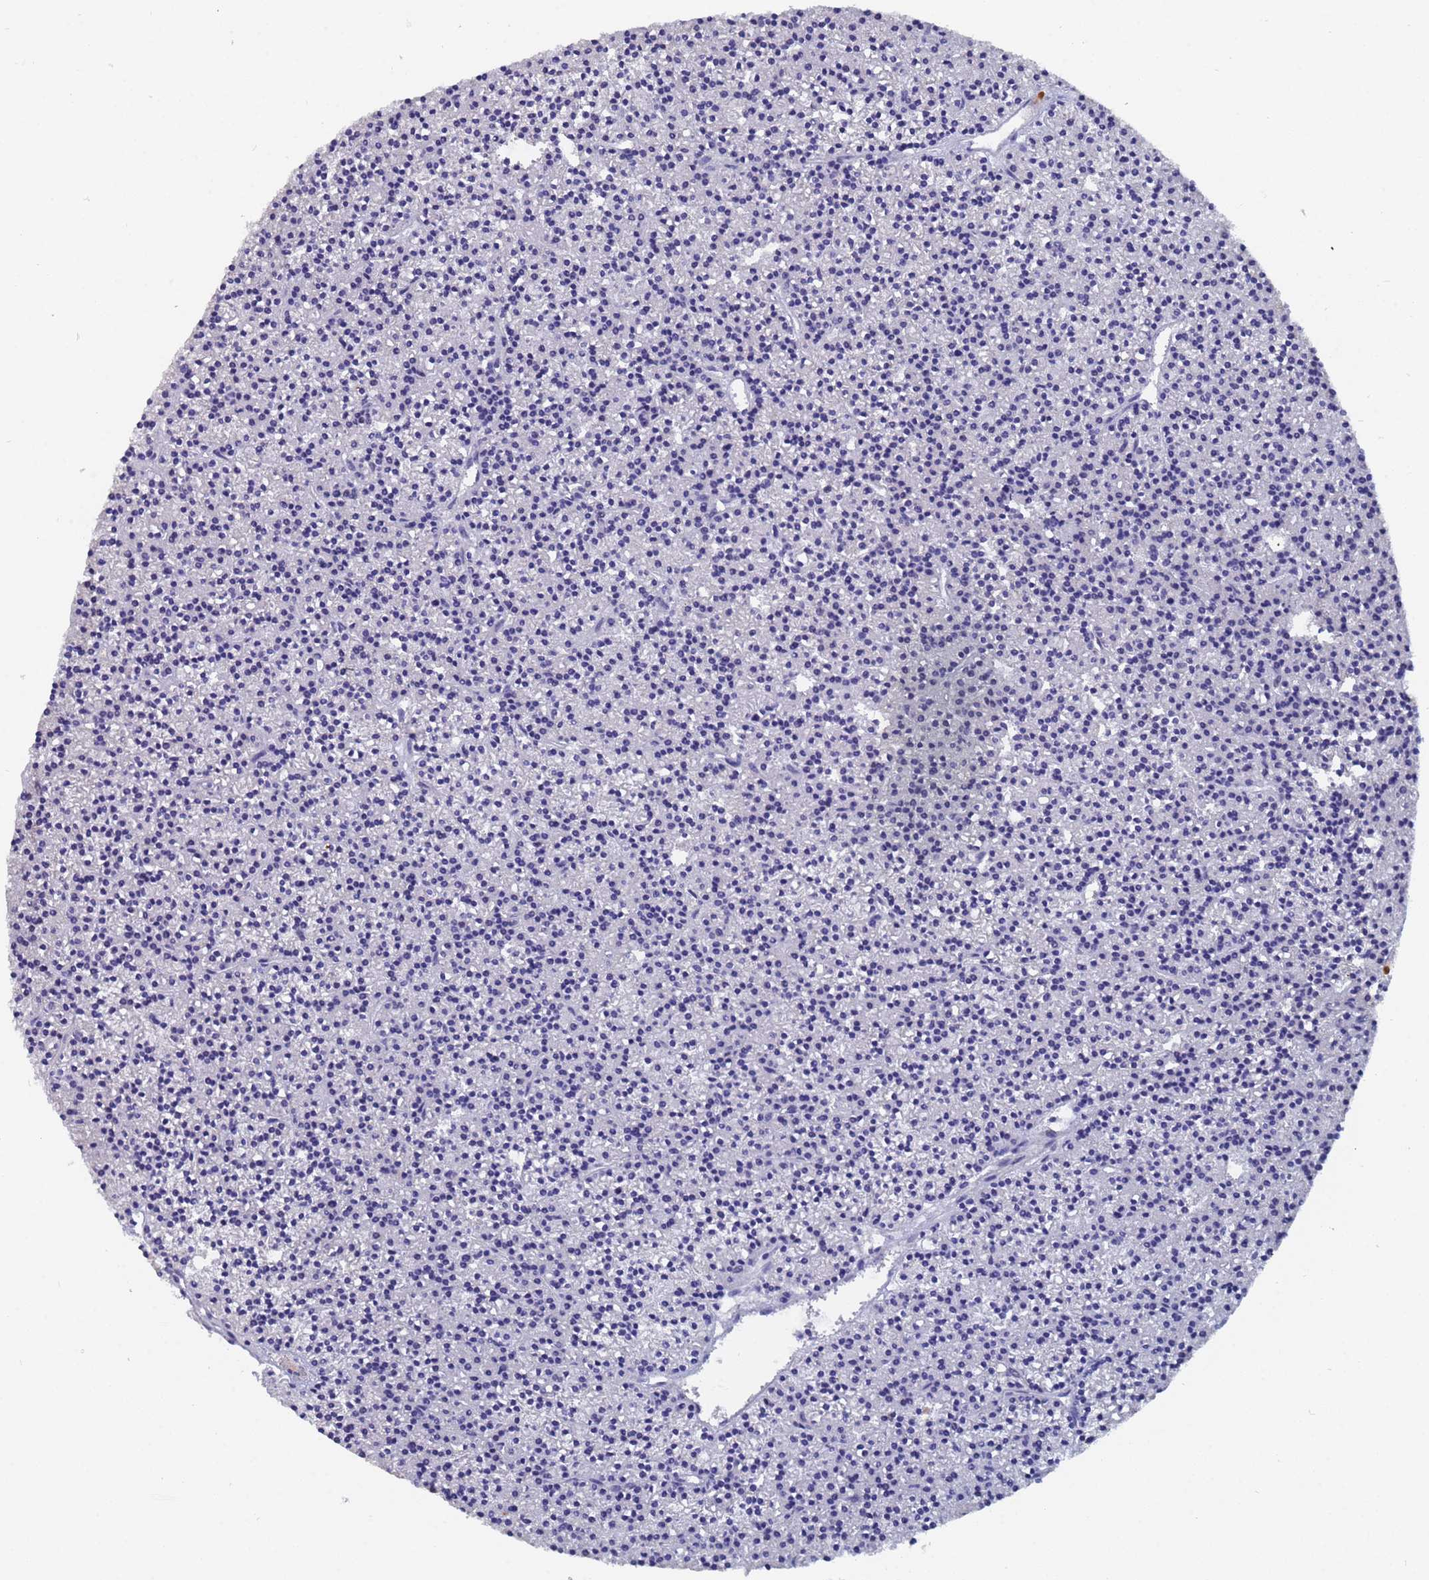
{"staining": {"intensity": "negative", "quantity": "none", "location": "none"}, "tissue": "parathyroid gland", "cell_type": "Glandular cells", "image_type": "normal", "snomed": [{"axis": "morphology", "description": "Normal tissue, NOS"}, {"axis": "topography", "description": "Parathyroid gland"}], "caption": "Image shows no protein expression in glandular cells of benign parathyroid gland. (Brightfield microscopy of DAB IHC at high magnification).", "gene": "IHO1", "patient": {"sex": "female", "age": 45}}